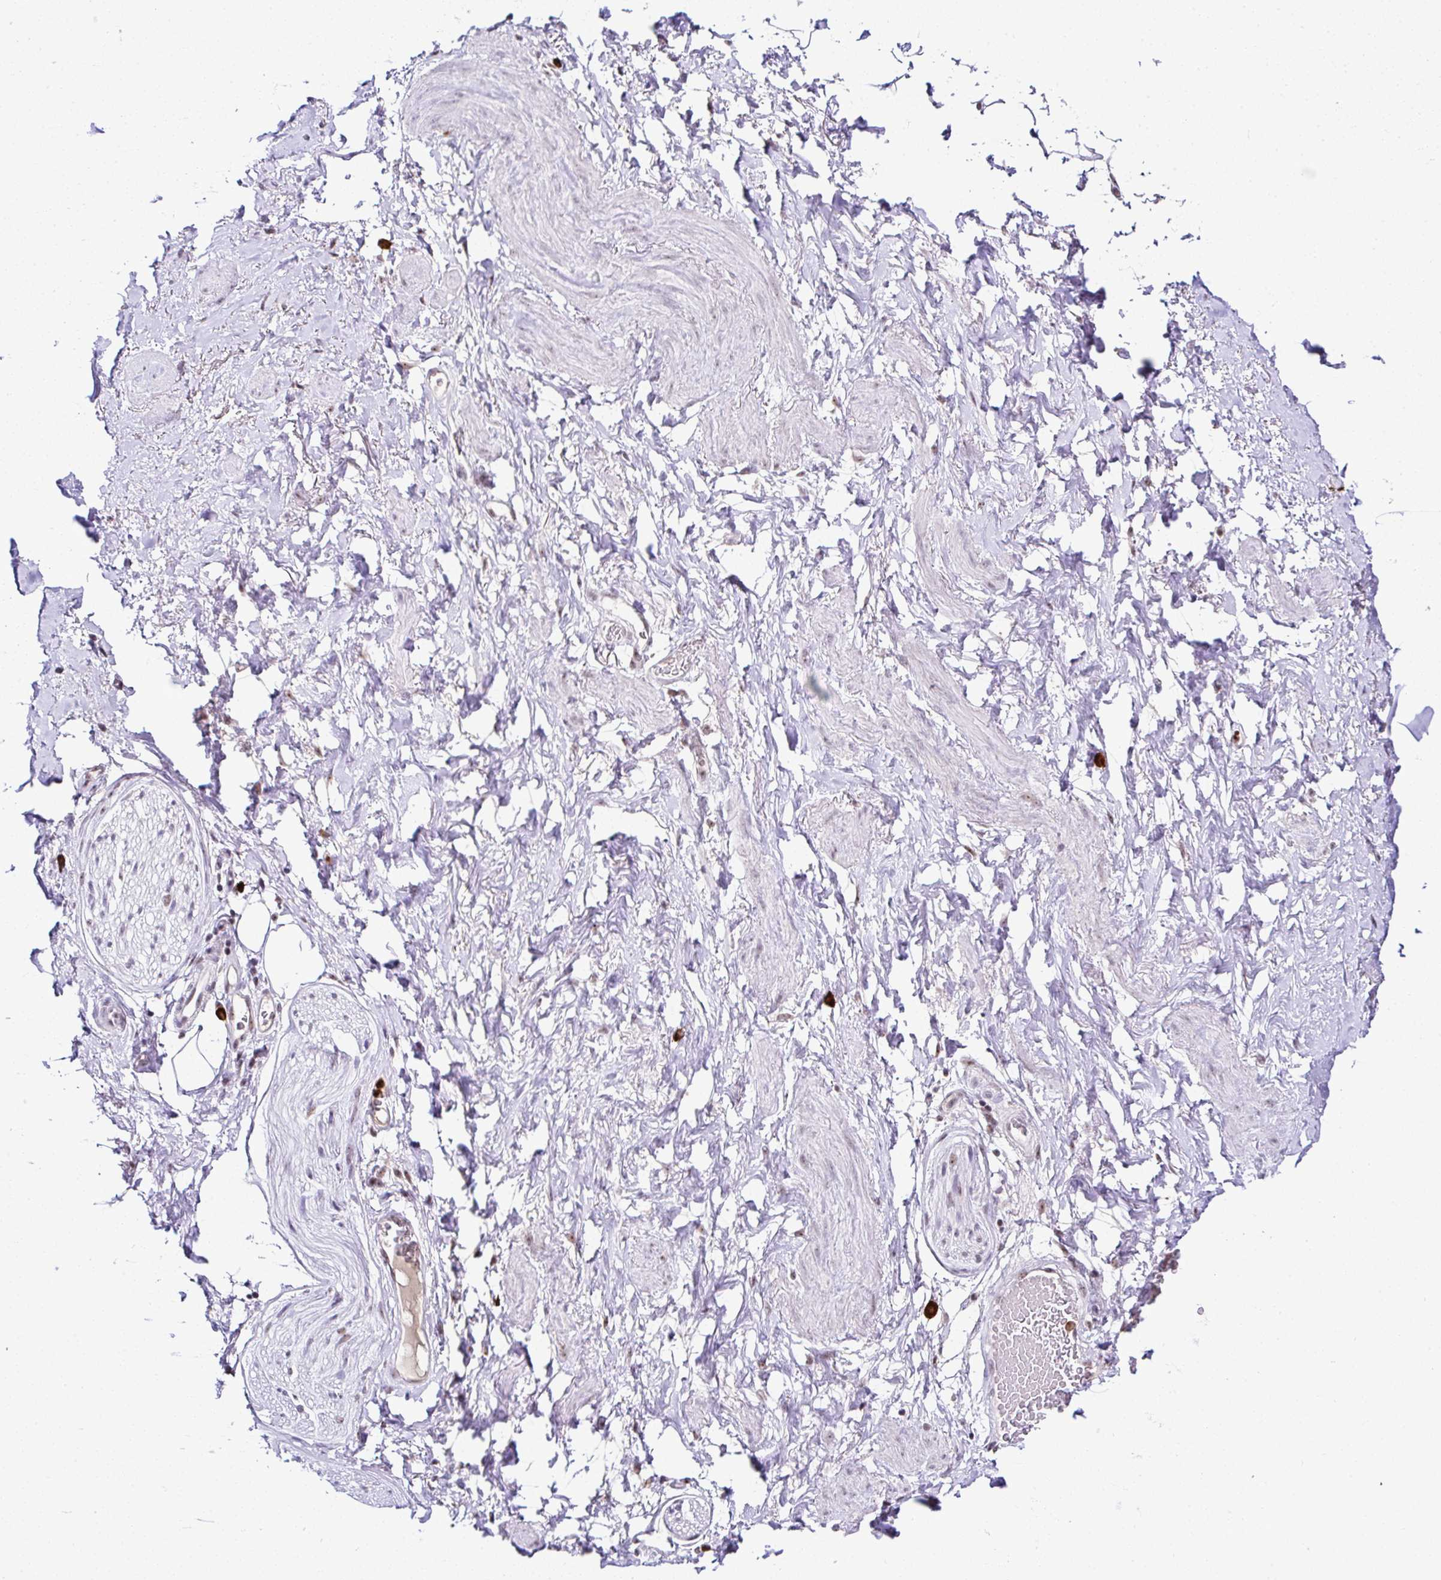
{"staining": {"intensity": "negative", "quantity": "none", "location": "none"}, "tissue": "adipose tissue", "cell_type": "Adipocytes", "image_type": "normal", "snomed": [{"axis": "morphology", "description": "Normal tissue, NOS"}, {"axis": "topography", "description": "Vagina"}, {"axis": "topography", "description": "Peripheral nerve tissue"}], "caption": "This is an immunohistochemistry (IHC) micrograph of benign adipose tissue. There is no staining in adipocytes.", "gene": "PTPN2", "patient": {"sex": "female", "age": 71}}